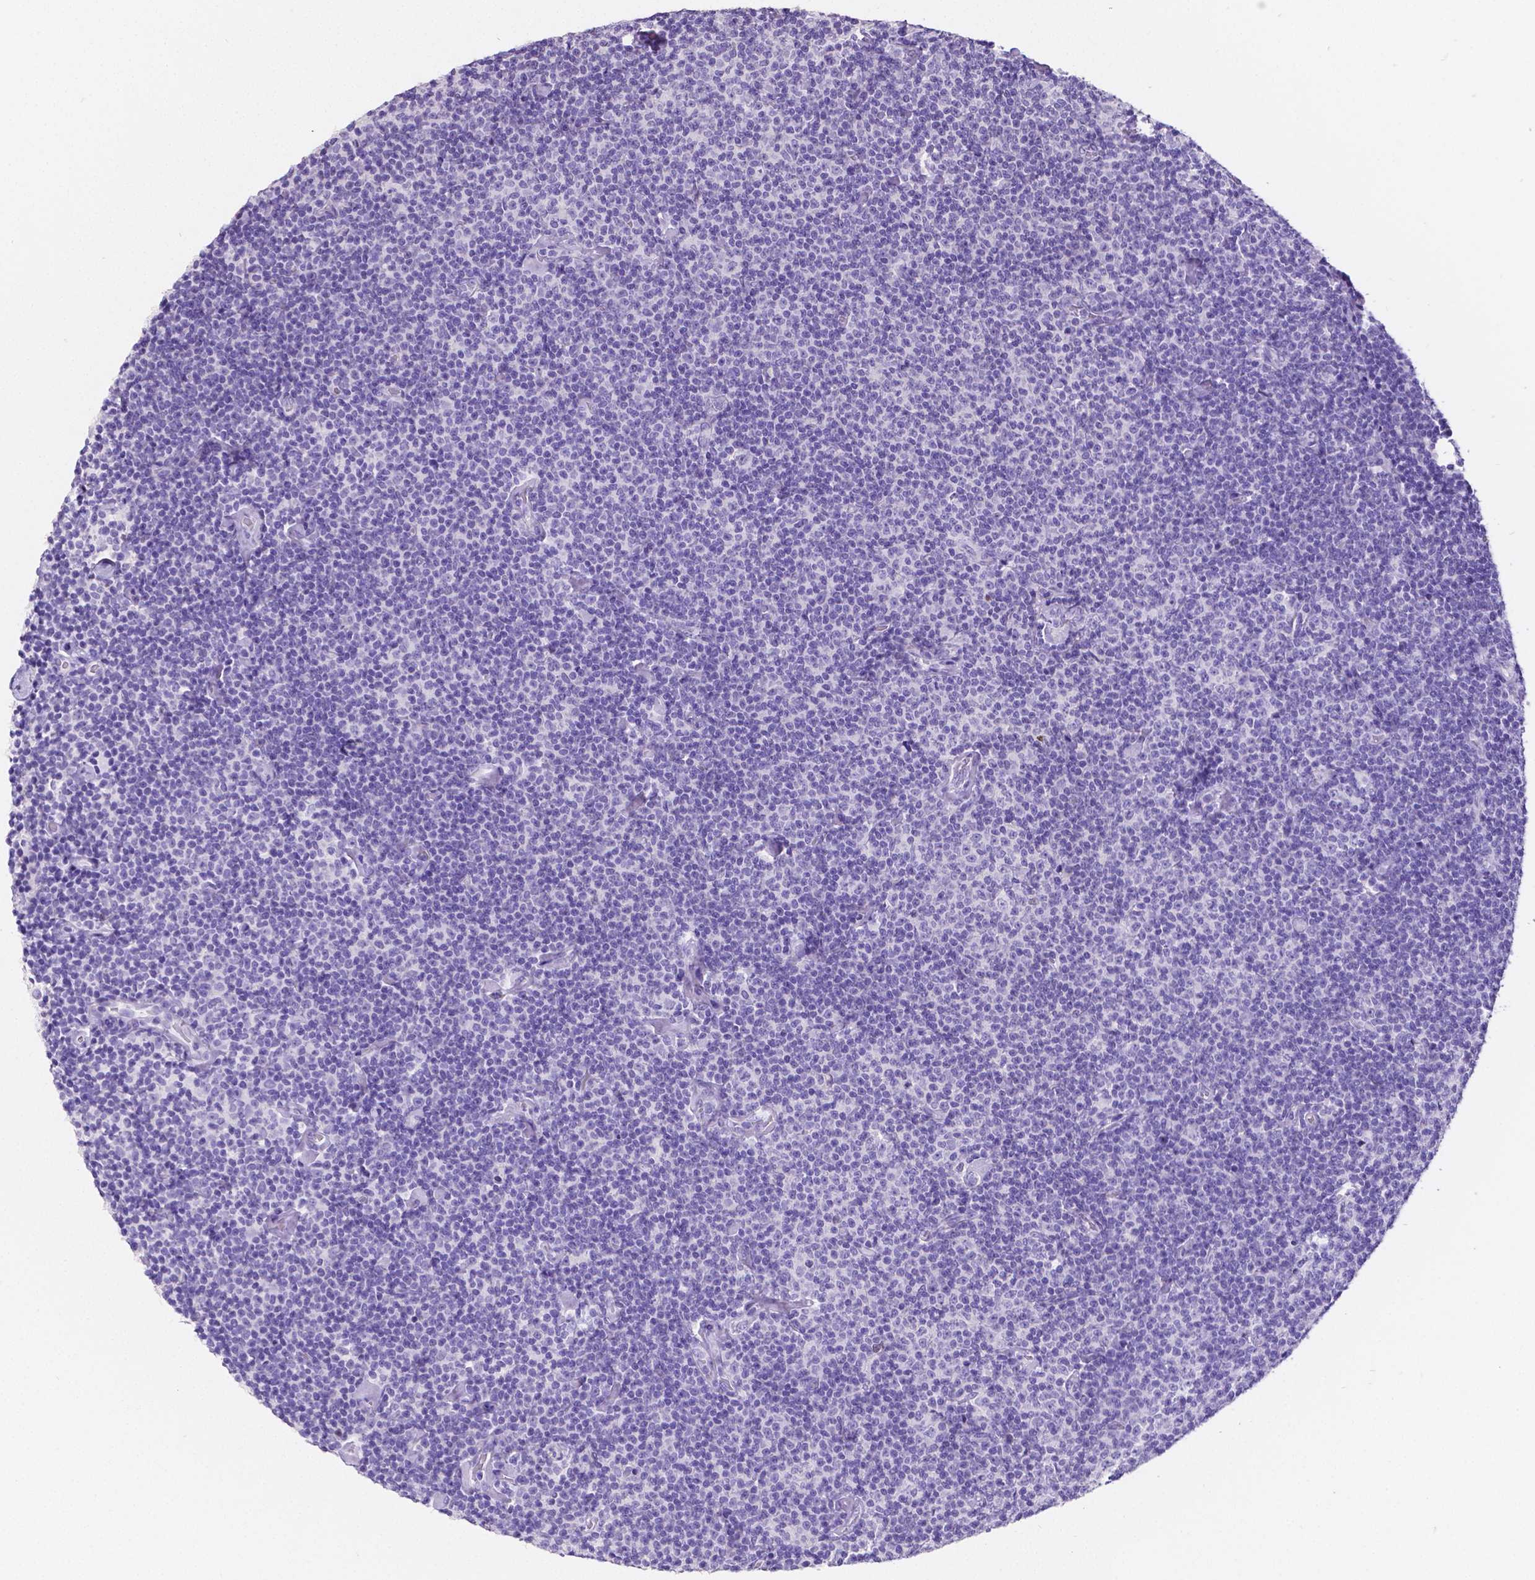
{"staining": {"intensity": "negative", "quantity": "none", "location": "none"}, "tissue": "lymphoma", "cell_type": "Tumor cells", "image_type": "cancer", "snomed": [{"axis": "morphology", "description": "Malignant lymphoma, non-Hodgkin's type, Low grade"}, {"axis": "topography", "description": "Lymph node"}], "caption": "IHC histopathology image of human malignant lymphoma, non-Hodgkin's type (low-grade) stained for a protein (brown), which shows no staining in tumor cells.", "gene": "SATB2", "patient": {"sex": "male", "age": 81}}